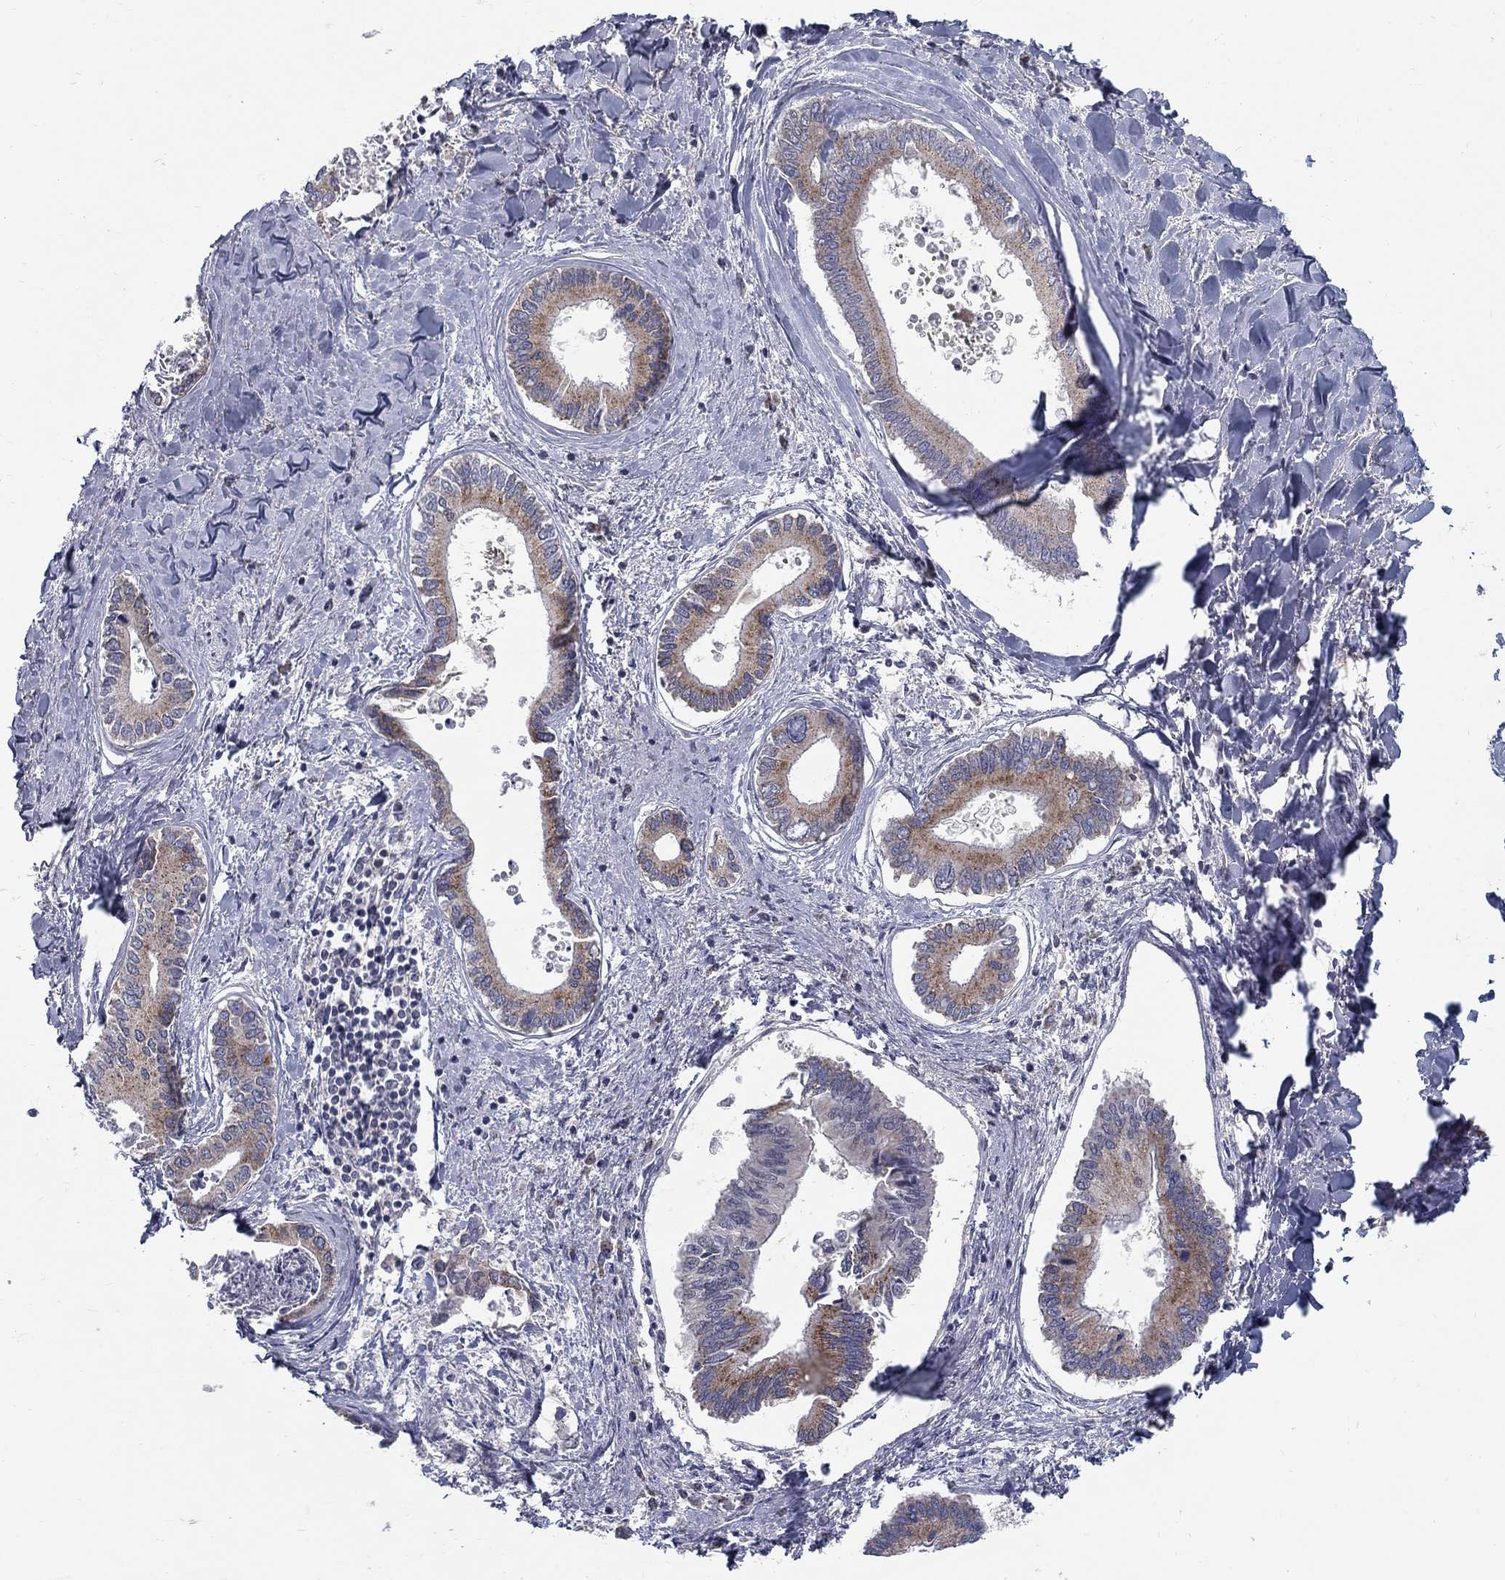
{"staining": {"intensity": "moderate", "quantity": "25%-75%", "location": "cytoplasmic/membranous"}, "tissue": "liver cancer", "cell_type": "Tumor cells", "image_type": "cancer", "snomed": [{"axis": "morphology", "description": "Cholangiocarcinoma"}, {"axis": "topography", "description": "Liver"}], "caption": "There is medium levels of moderate cytoplasmic/membranous positivity in tumor cells of liver cholangiocarcinoma, as demonstrated by immunohistochemical staining (brown color).", "gene": "PANK3", "patient": {"sex": "male", "age": 66}}